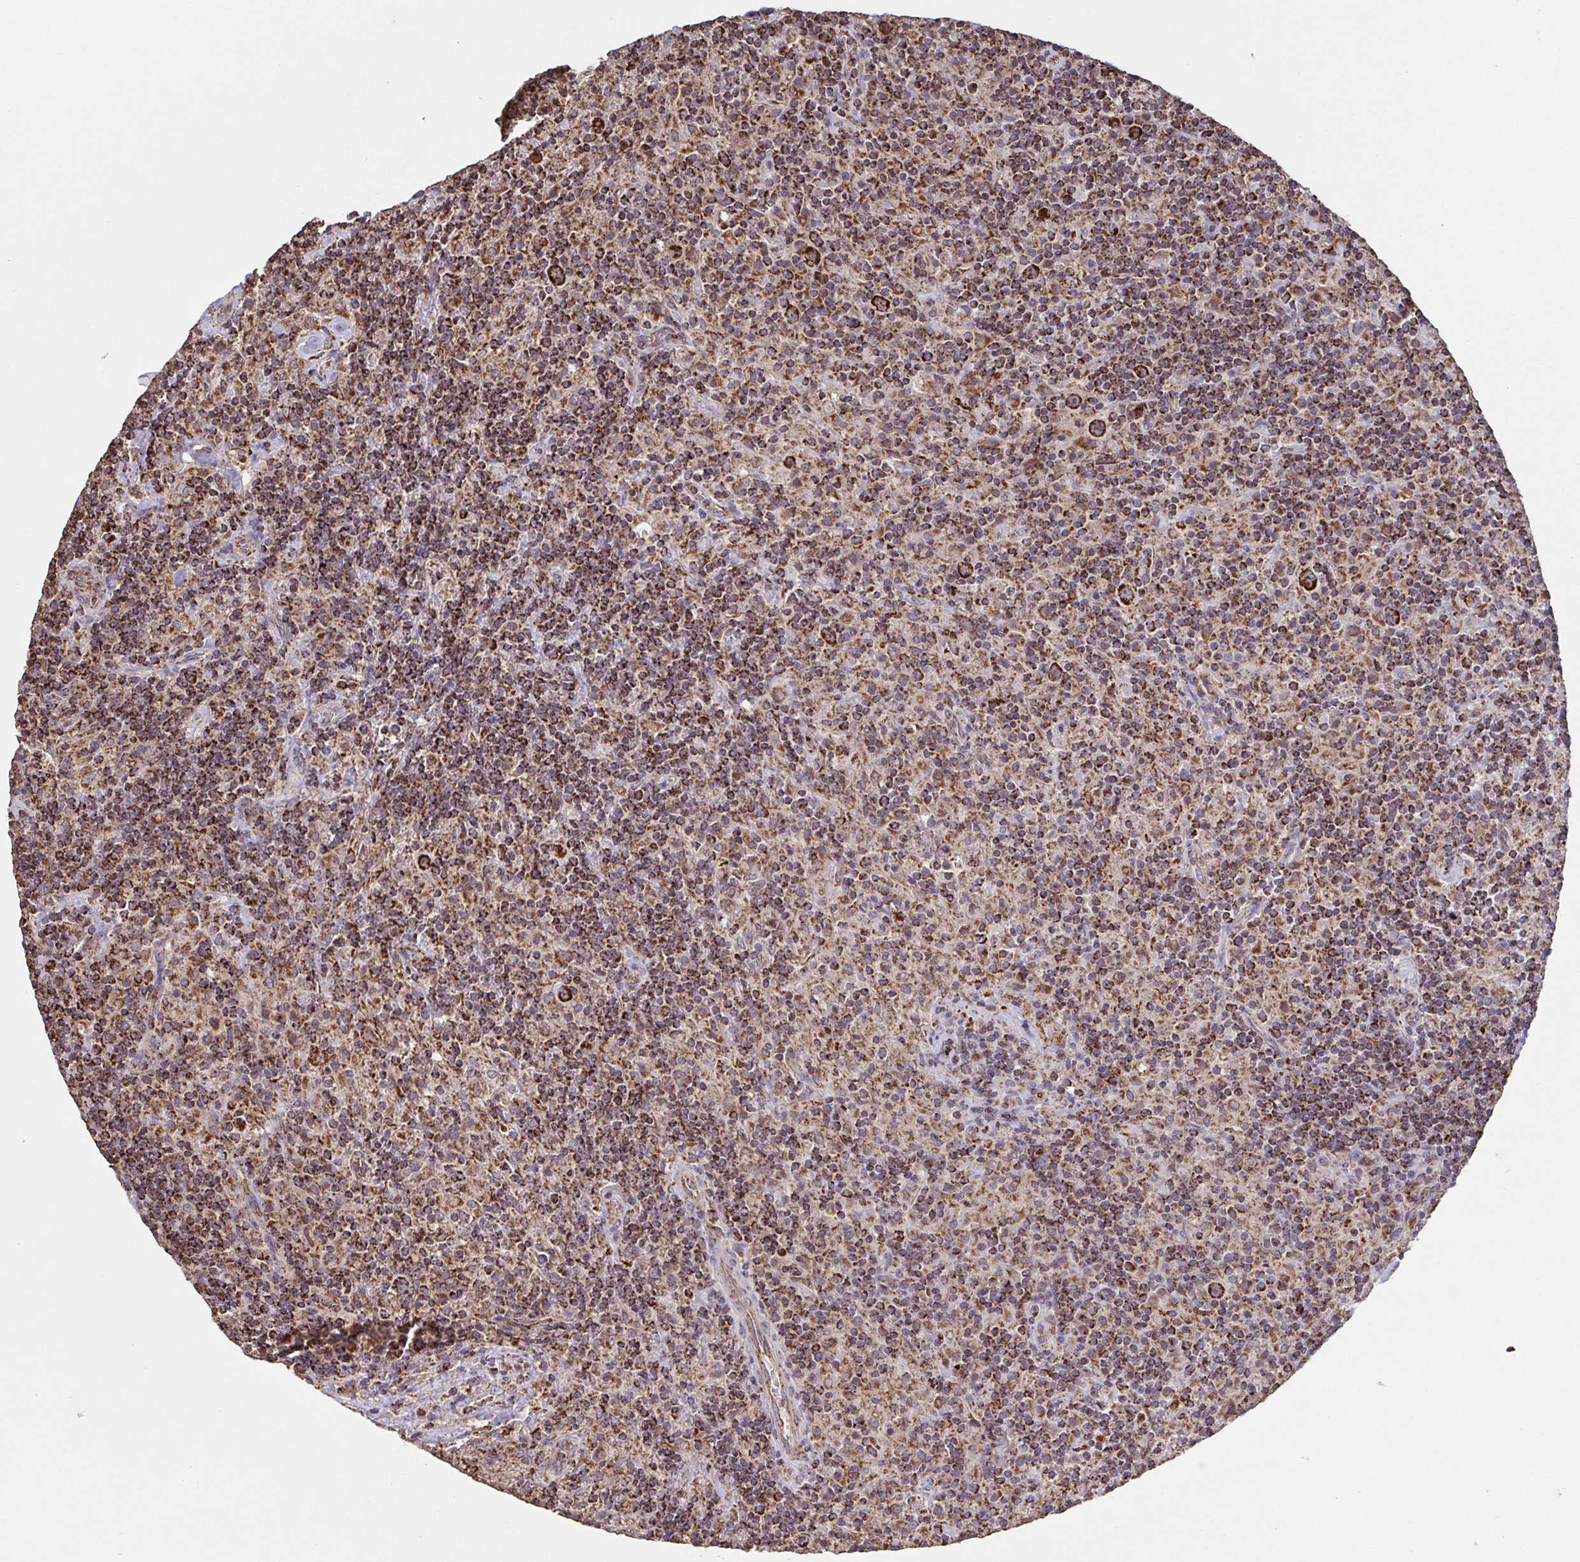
{"staining": {"intensity": "strong", "quantity": ">75%", "location": "cytoplasmic/membranous"}, "tissue": "lymphoma", "cell_type": "Tumor cells", "image_type": "cancer", "snomed": [{"axis": "morphology", "description": "Hodgkin's disease, NOS"}, {"axis": "topography", "description": "Lymph node"}], "caption": "Protein expression analysis of human lymphoma reveals strong cytoplasmic/membranous expression in approximately >75% of tumor cells.", "gene": "DIP2B", "patient": {"sex": "male", "age": 70}}